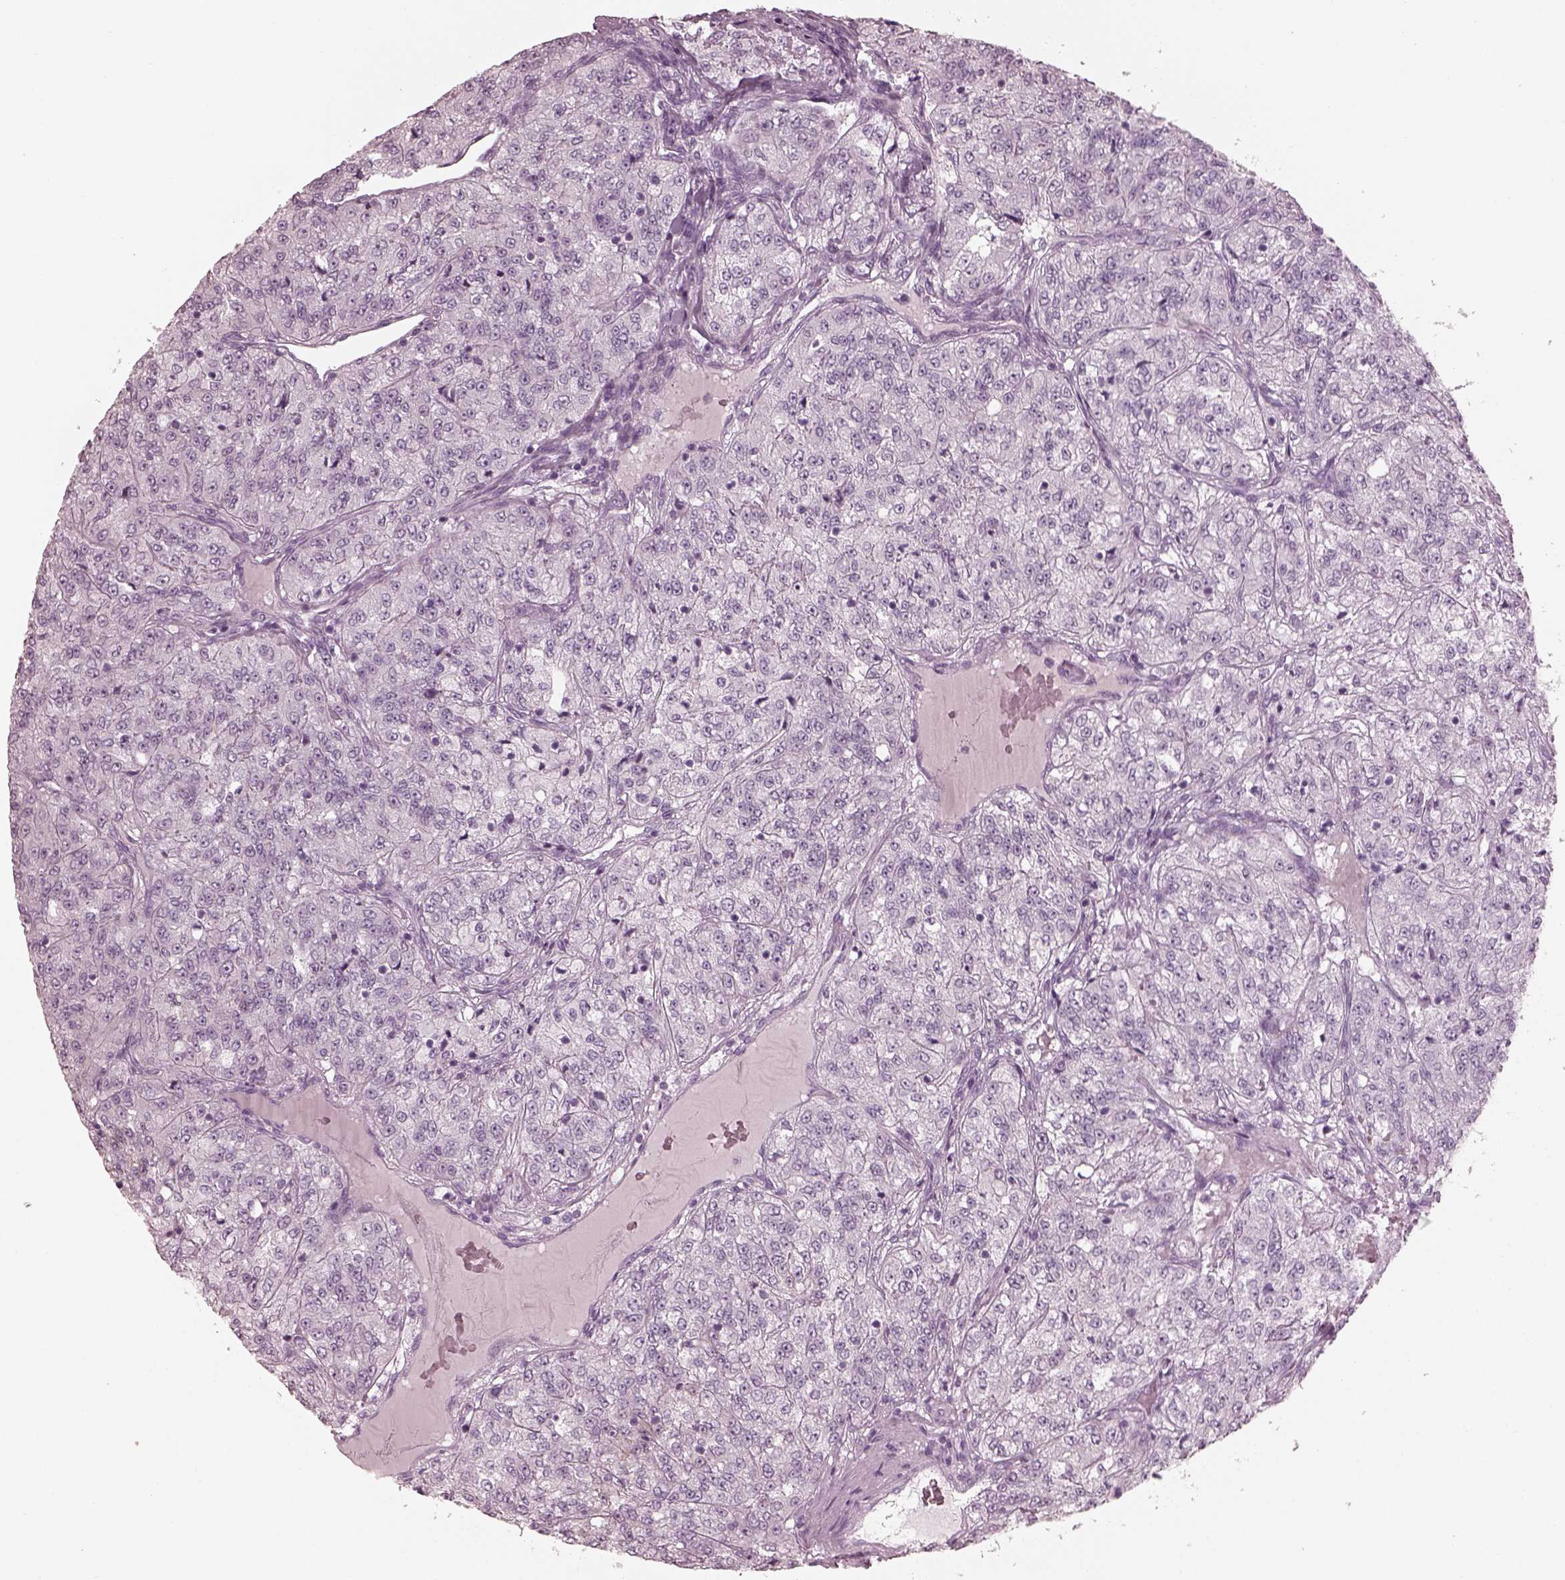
{"staining": {"intensity": "negative", "quantity": "none", "location": "none"}, "tissue": "renal cancer", "cell_type": "Tumor cells", "image_type": "cancer", "snomed": [{"axis": "morphology", "description": "Adenocarcinoma, NOS"}, {"axis": "topography", "description": "Kidney"}], "caption": "Tumor cells are negative for protein expression in human renal cancer (adenocarcinoma).", "gene": "C2orf81", "patient": {"sex": "female", "age": 63}}